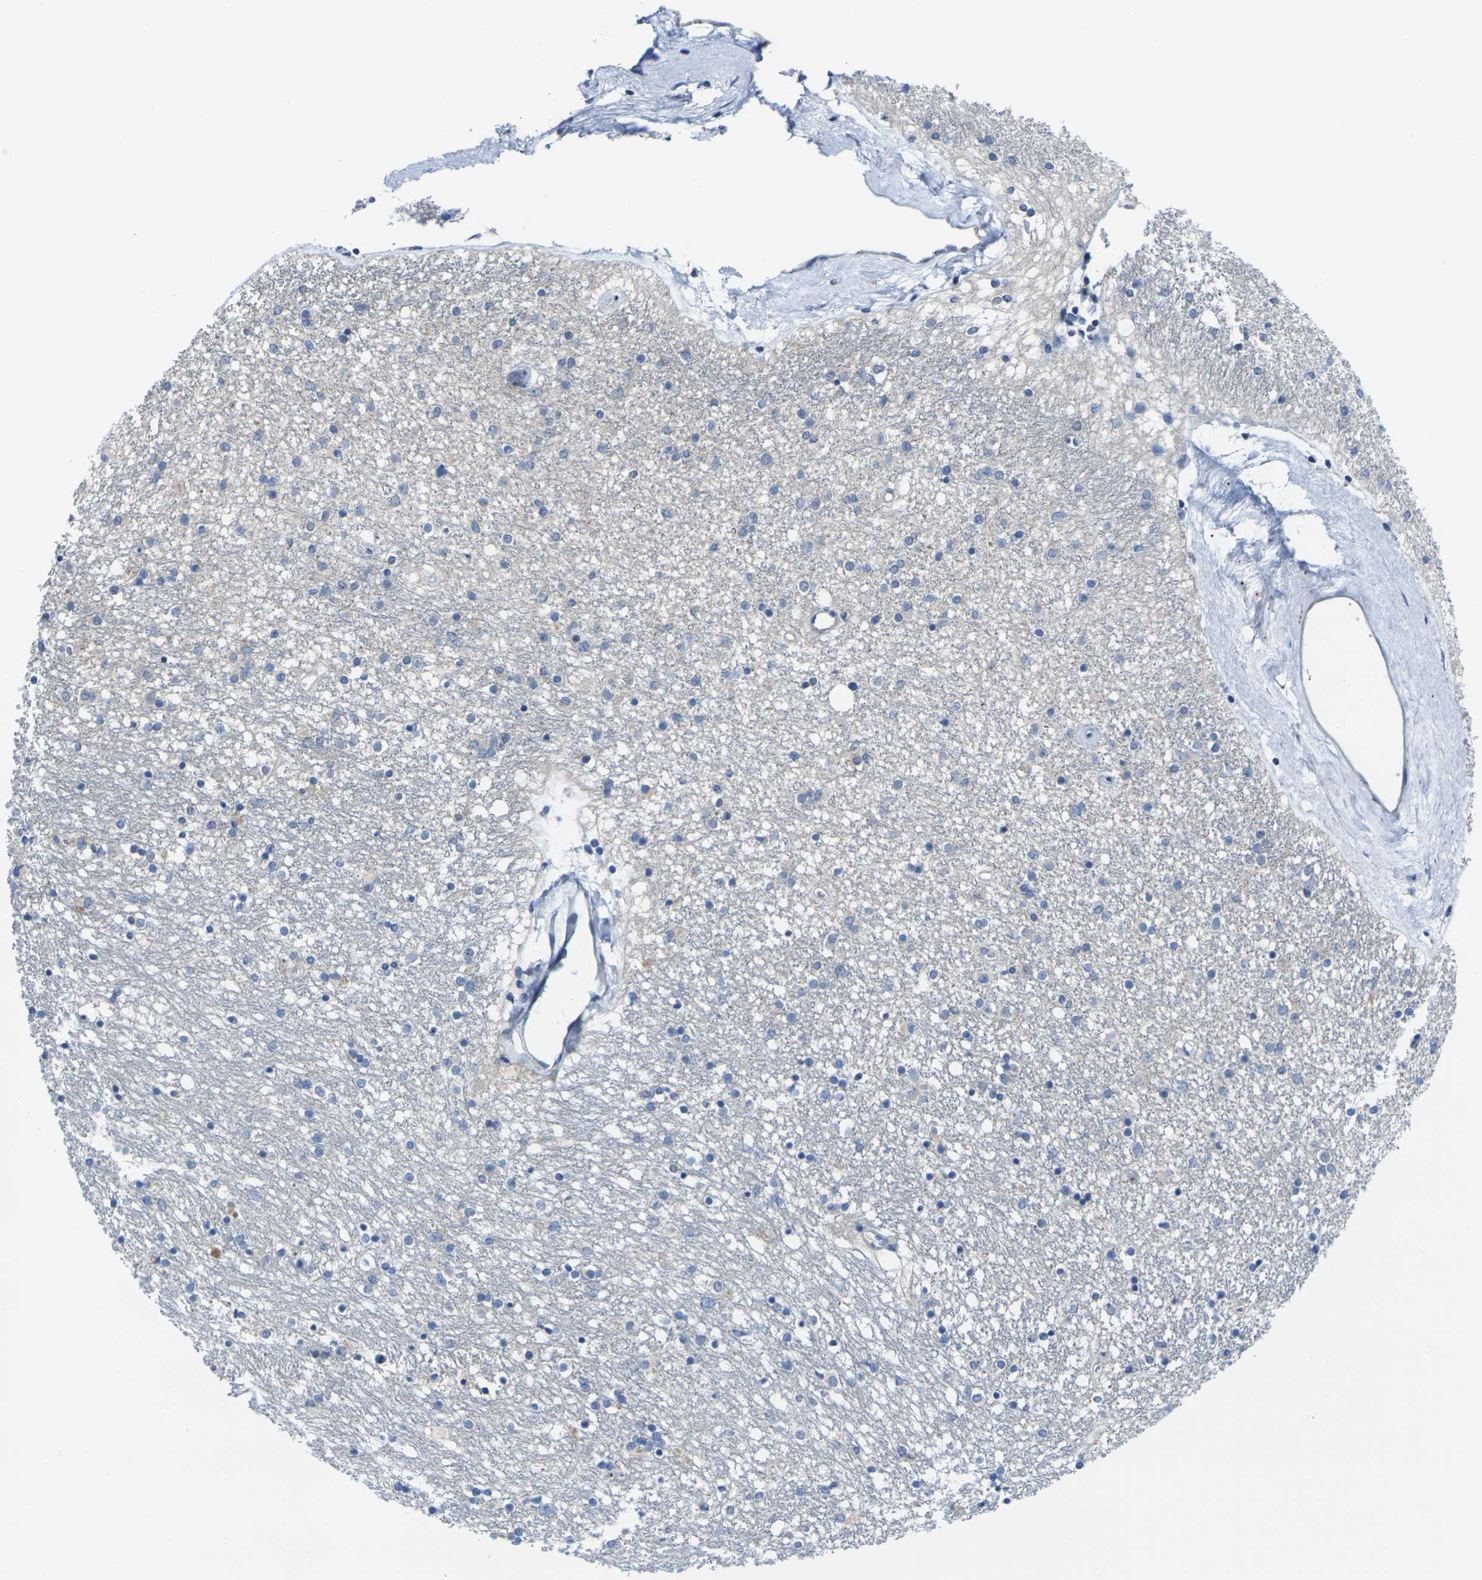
{"staining": {"intensity": "negative", "quantity": "none", "location": "none"}, "tissue": "caudate", "cell_type": "Glial cells", "image_type": "normal", "snomed": [{"axis": "morphology", "description": "Normal tissue, NOS"}, {"axis": "topography", "description": "Lateral ventricle wall"}], "caption": "IHC photomicrograph of normal caudate: human caudate stained with DAB (3,3'-diaminobenzidine) demonstrates no significant protein expression in glial cells. (Immunohistochemistry, brightfield microscopy, high magnification).", "gene": "GNA12", "patient": {"sex": "female", "age": 54}}